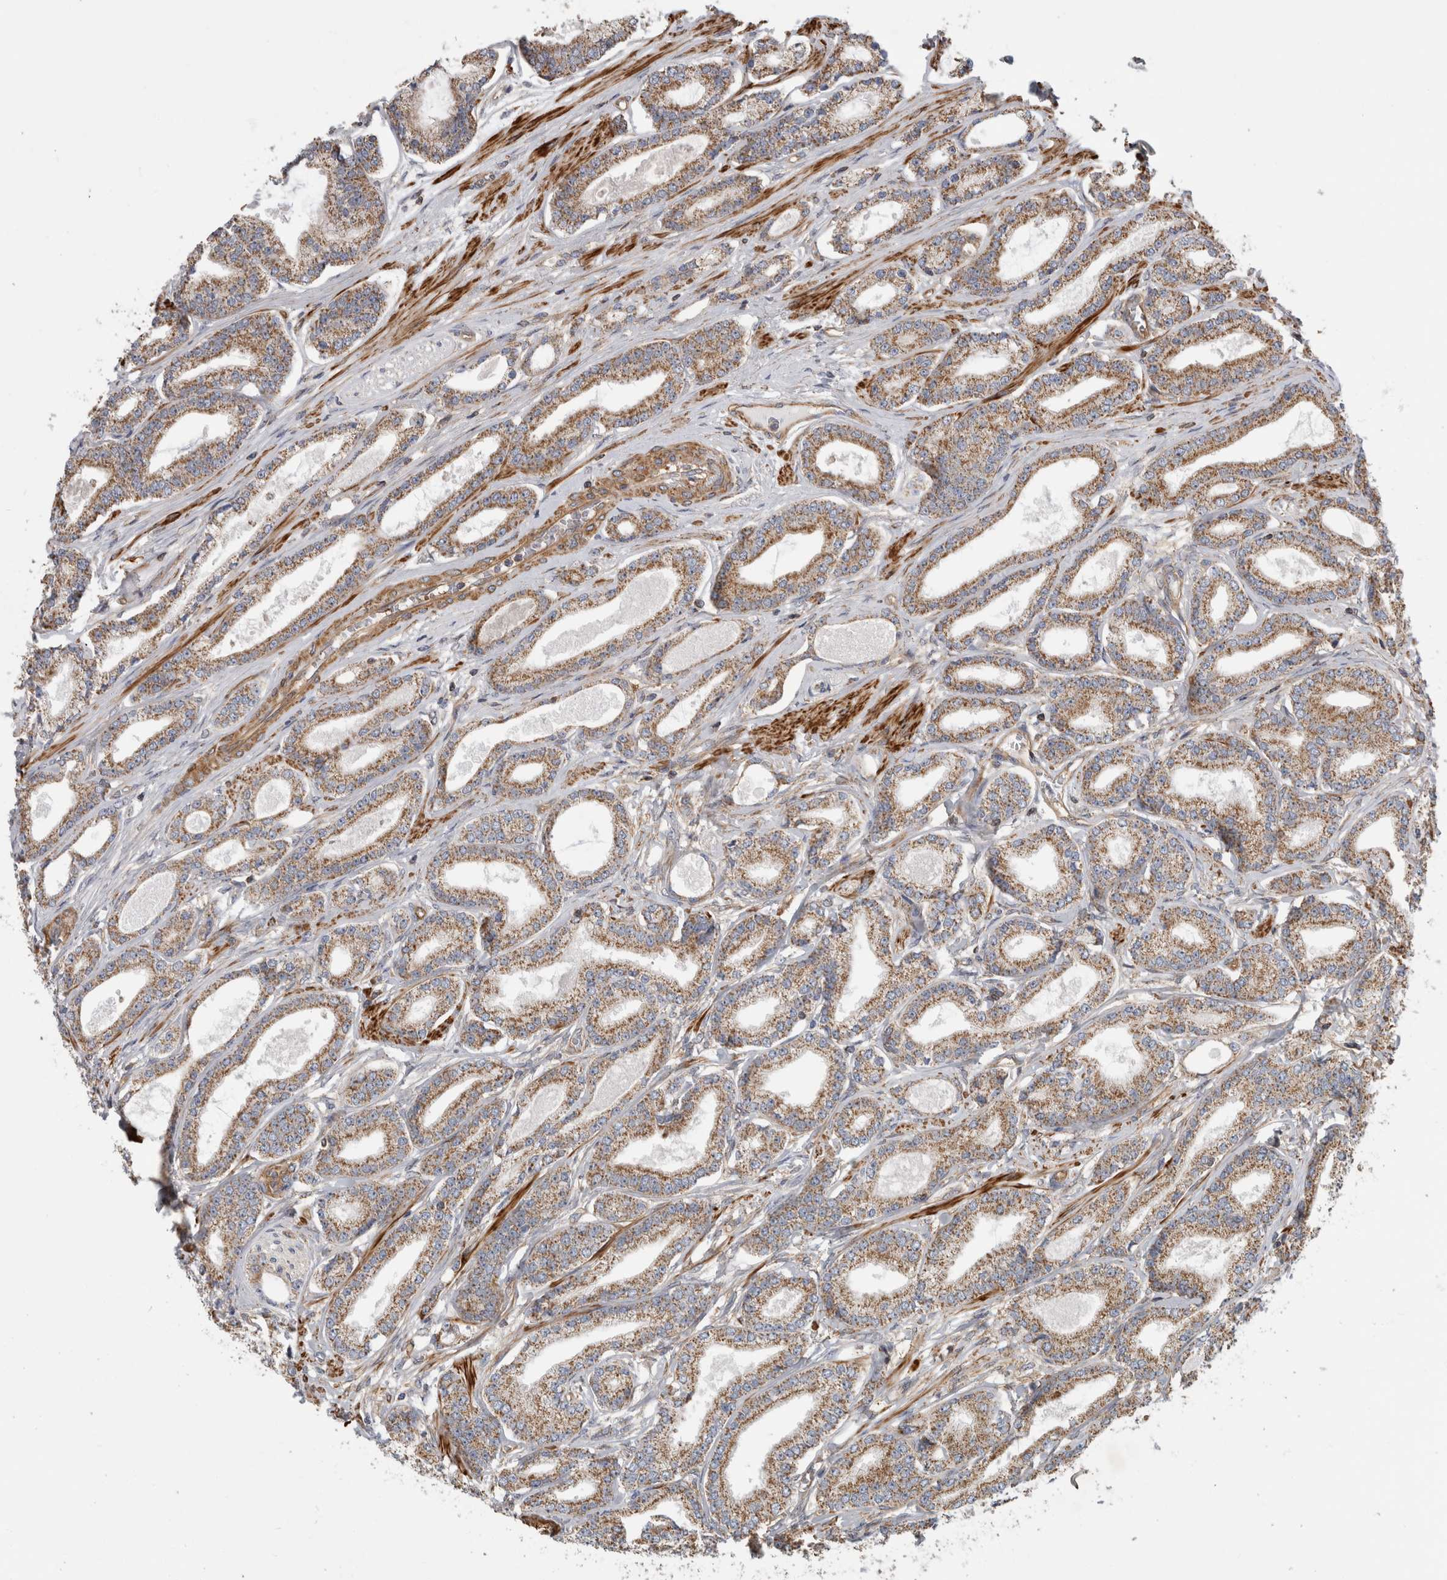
{"staining": {"intensity": "moderate", "quantity": ">75%", "location": "cytoplasmic/membranous"}, "tissue": "prostate cancer", "cell_type": "Tumor cells", "image_type": "cancer", "snomed": [{"axis": "morphology", "description": "Adenocarcinoma, Low grade"}, {"axis": "topography", "description": "Prostate"}], "caption": "Immunohistochemistry photomicrograph of human prostate low-grade adenocarcinoma stained for a protein (brown), which shows medium levels of moderate cytoplasmic/membranous expression in about >75% of tumor cells.", "gene": "SFXN2", "patient": {"sex": "male", "age": 60}}